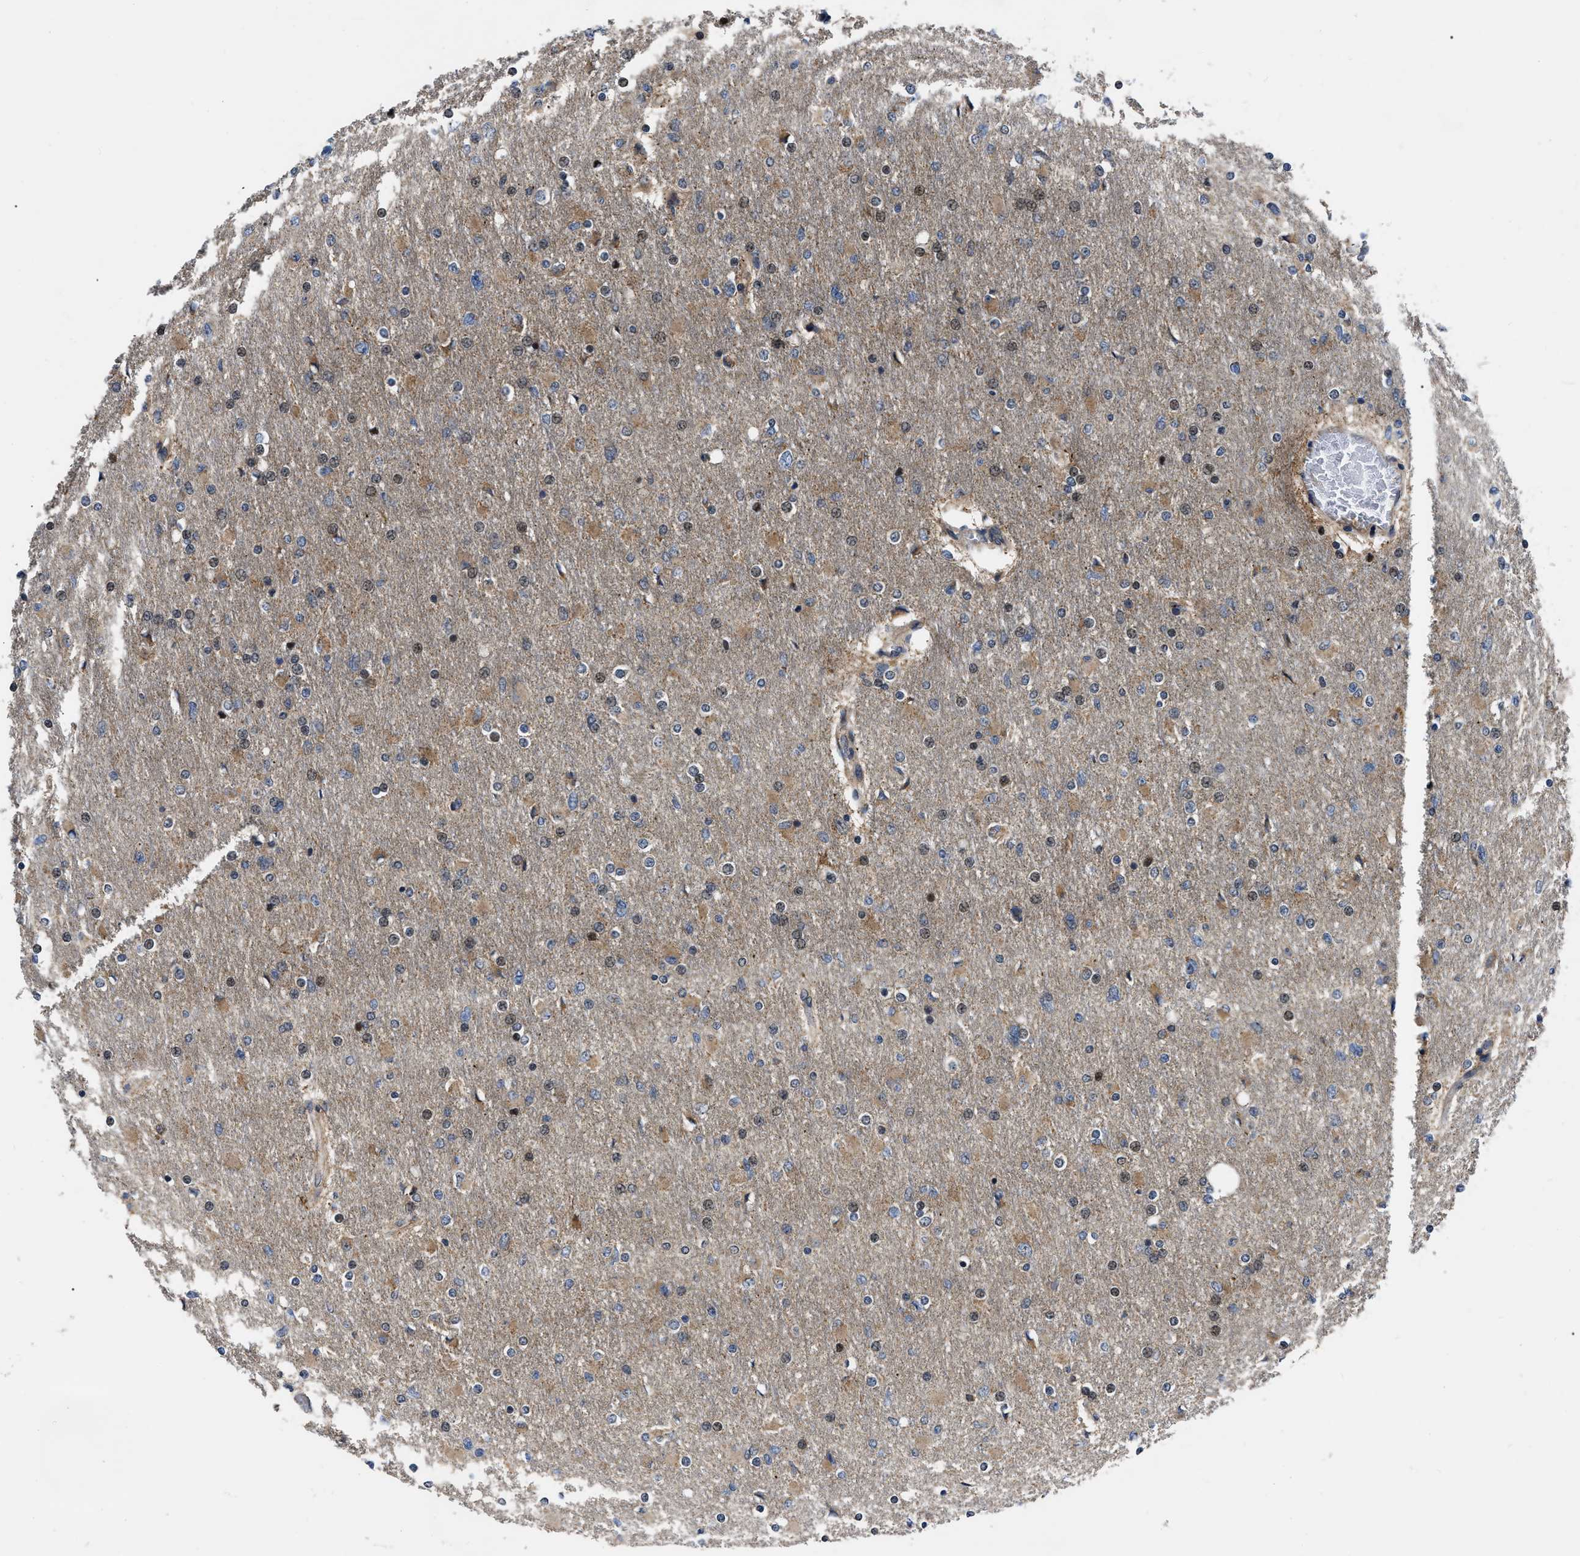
{"staining": {"intensity": "moderate", "quantity": "25%-75%", "location": "cytoplasmic/membranous,nuclear"}, "tissue": "glioma", "cell_type": "Tumor cells", "image_type": "cancer", "snomed": [{"axis": "morphology", "description": "Glioma, malignant, High grade"}, {"axis": "topography", "description": "Cerebral cortex"}], "caption": "Approximately 25%-75% of tumor cells in malignant glioma (high-grade) demonstrate moderate cytoplasmic/membranous and nuclear protein positivity as visualized by brown immunohistochemical staining.", "gene": "PPWD1", "patient": {"sex": "female", "age": 36}}